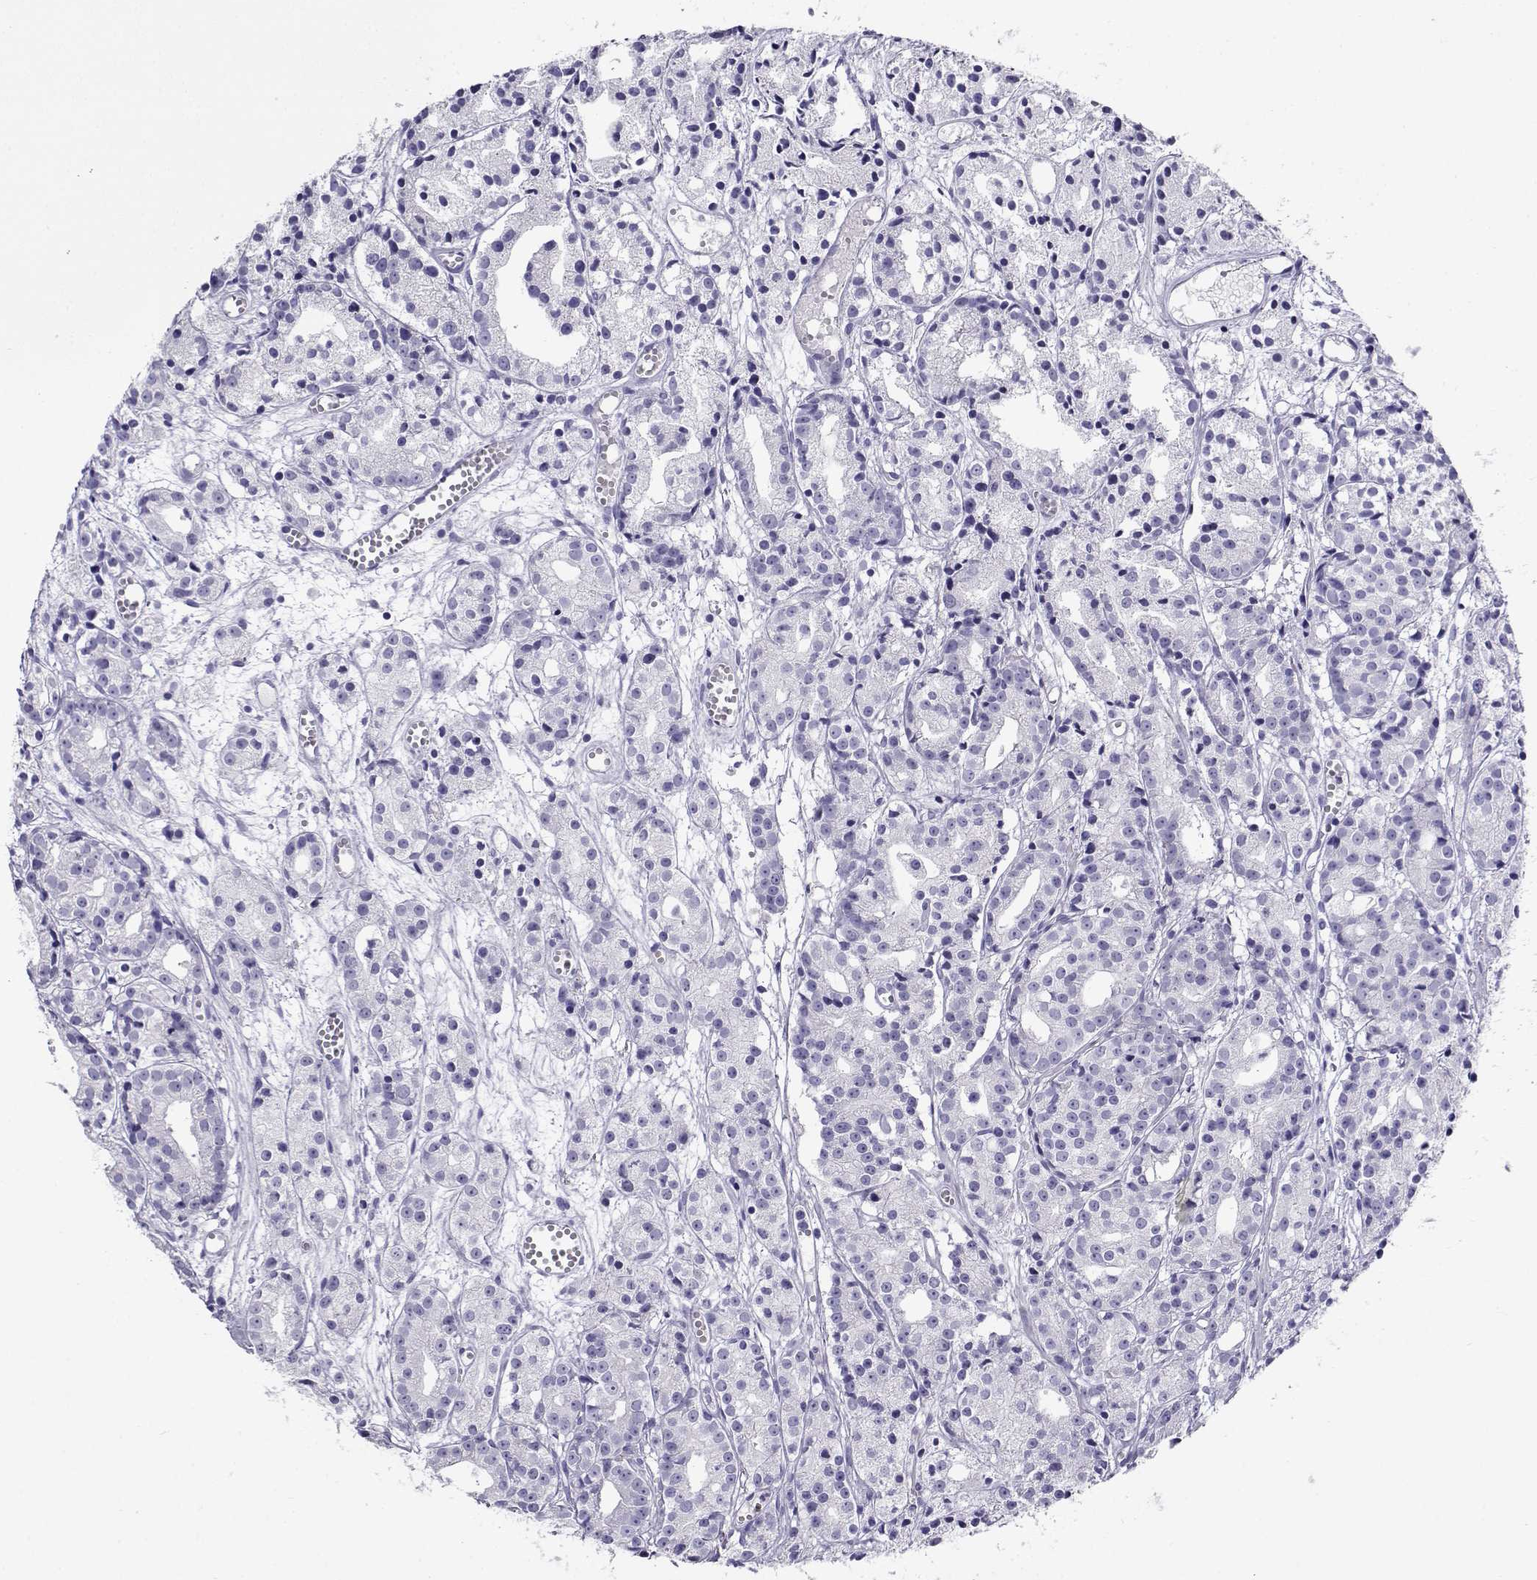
{"staining": {"intensity": "negative", "quantity": "none", "location": "none"}, "tissue": "prostate cancer", "cell_type": "Tumor cells", "image_type": "cancer", "snomed": [{"axis": "morphology", "description": "Adenocarcinoma, Medium grade"}, {"axis": "topography", "description": "Prostate"}], "caption": "Immunohistochemistry photomicrograph of human prostate adenocarcinoma (medium-grade) stained for a protein (brown), which shows no expression in tumor cells.", "gene": "CABS1", "patient": {"sex": "male", "age": 74}}